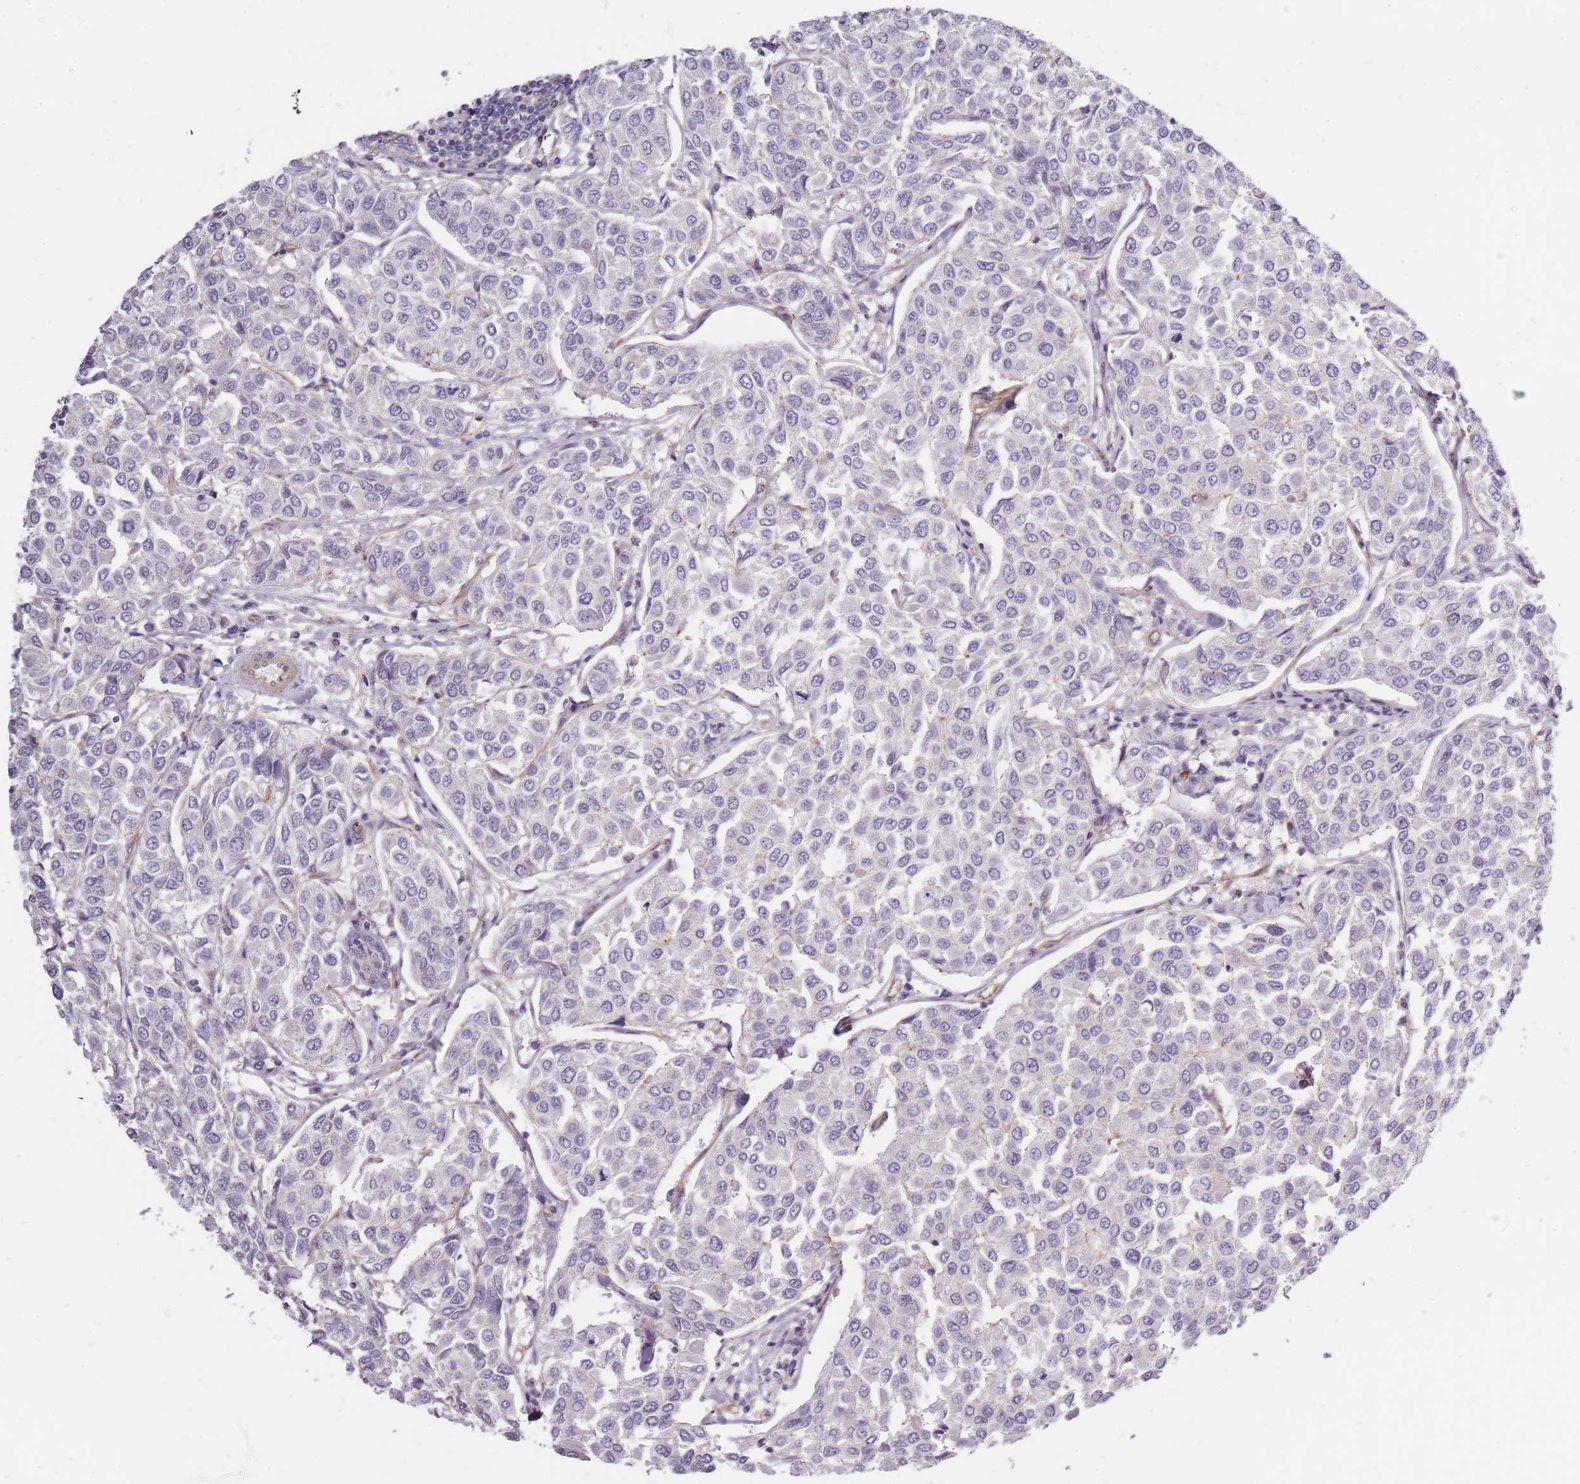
{"staining": {"intensity": "negative", "quantity": "none", "location": "none"}, "tissue": "breast cancer", "cell_type": "Tumor cells", "image_type": "cancer", "snomed": [{"axis": "morphology", "description": "Duct carcinoma"}, {"axis": "topography", "description": "Breast"}], "caption": "IHC image of neoplastic tissue: breast cancer (invasive ductal carcinoma) stained with DAB demonstrates no significant protein positivity in tumor cells.", "gene": "SYNGR3", "patient": {"sex": "female", "age": 55}}